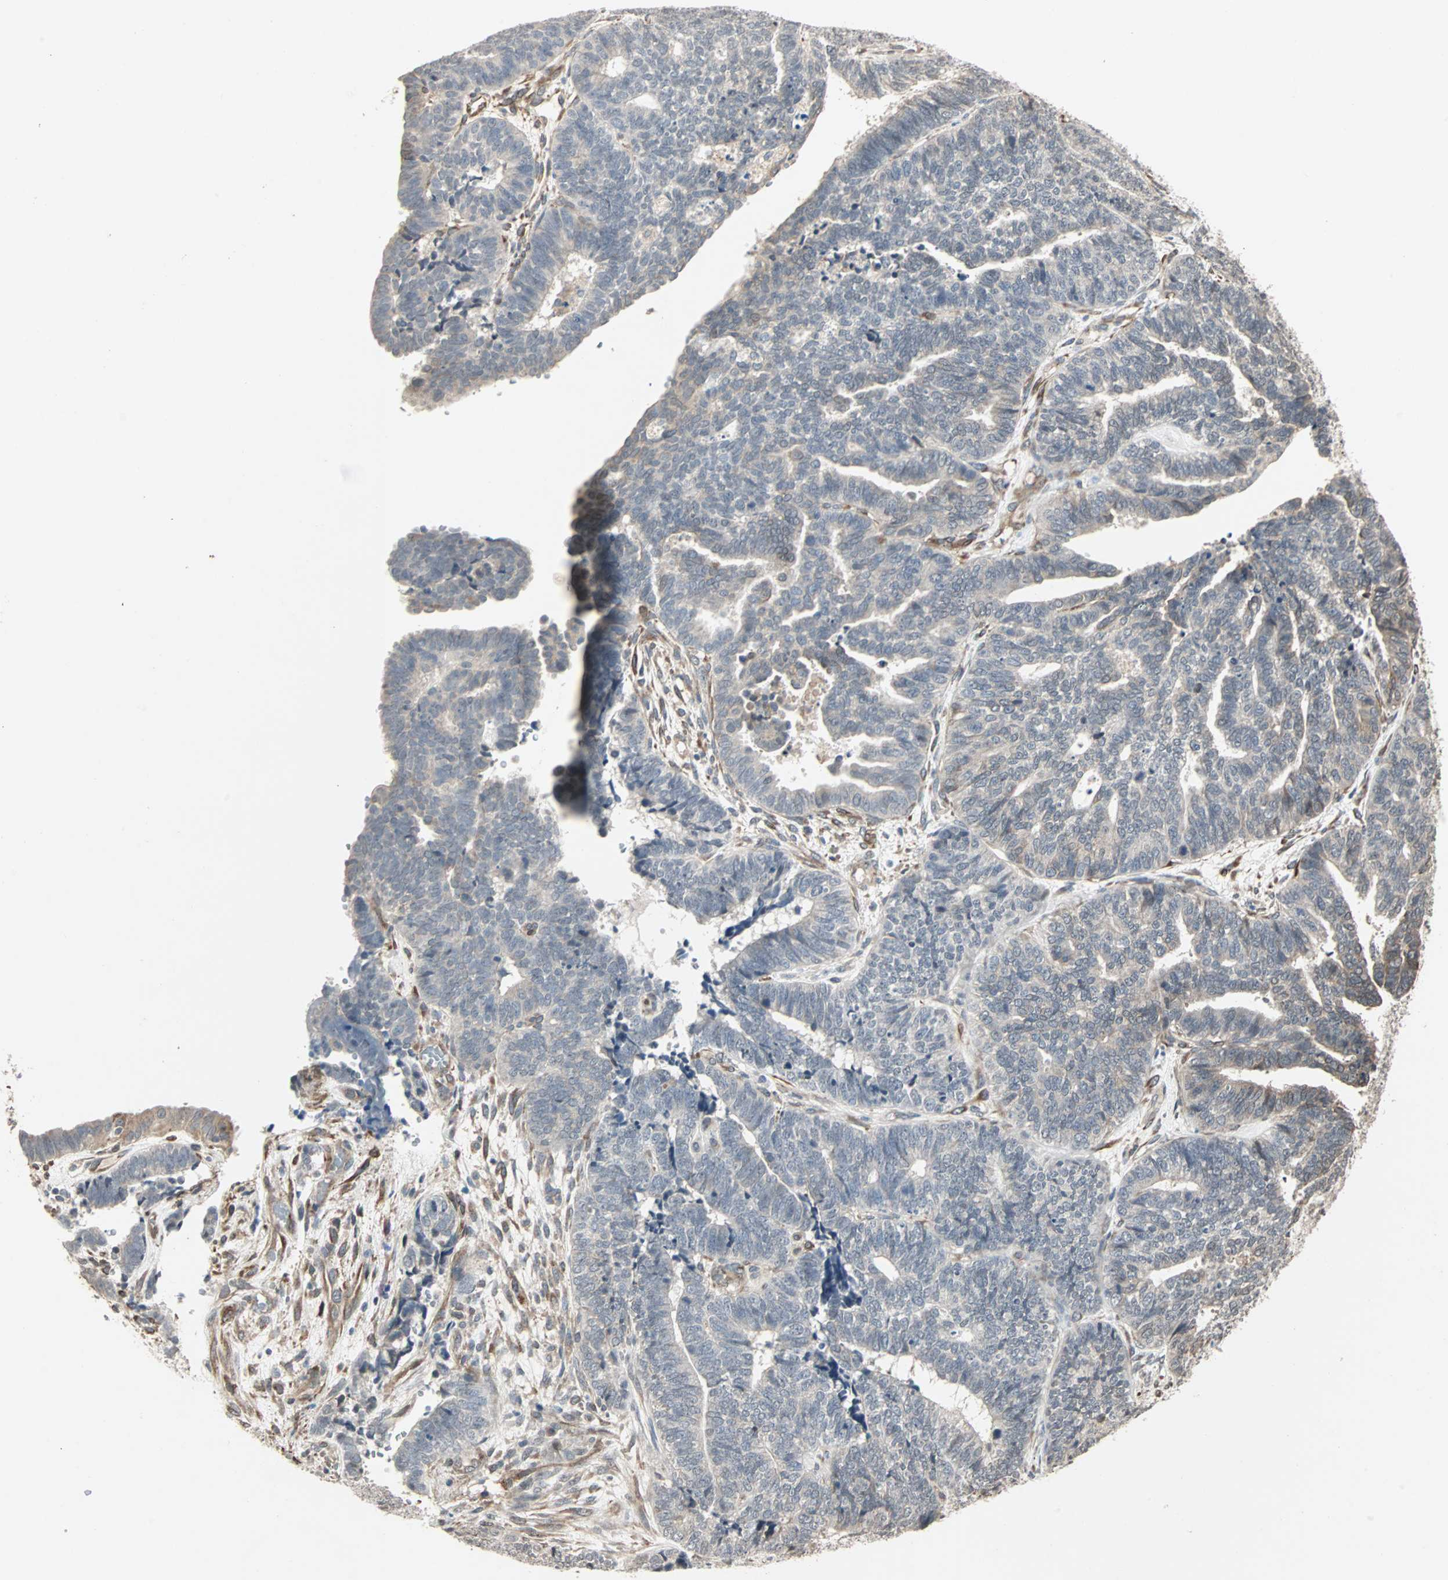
{"staining": {"intensity": "weak", "quantity": "<25%", "location": "cytoplasmic/membranous"}, "tissue": "endometrial cancer", "cell_type": "Tumor cells", "image_type": "cancer", "snomed": [{"axis": "morphology", "description": "Adenocarcinoma, NOS"}, {"axis": "topography", "description": "Endometrium"}], "caption": "The image reveals no significant positivity in tumor cells of endometrial adenocarcinoma.", "gene": "TRPV4", "patient": {"sex": "female", "age": 70}}